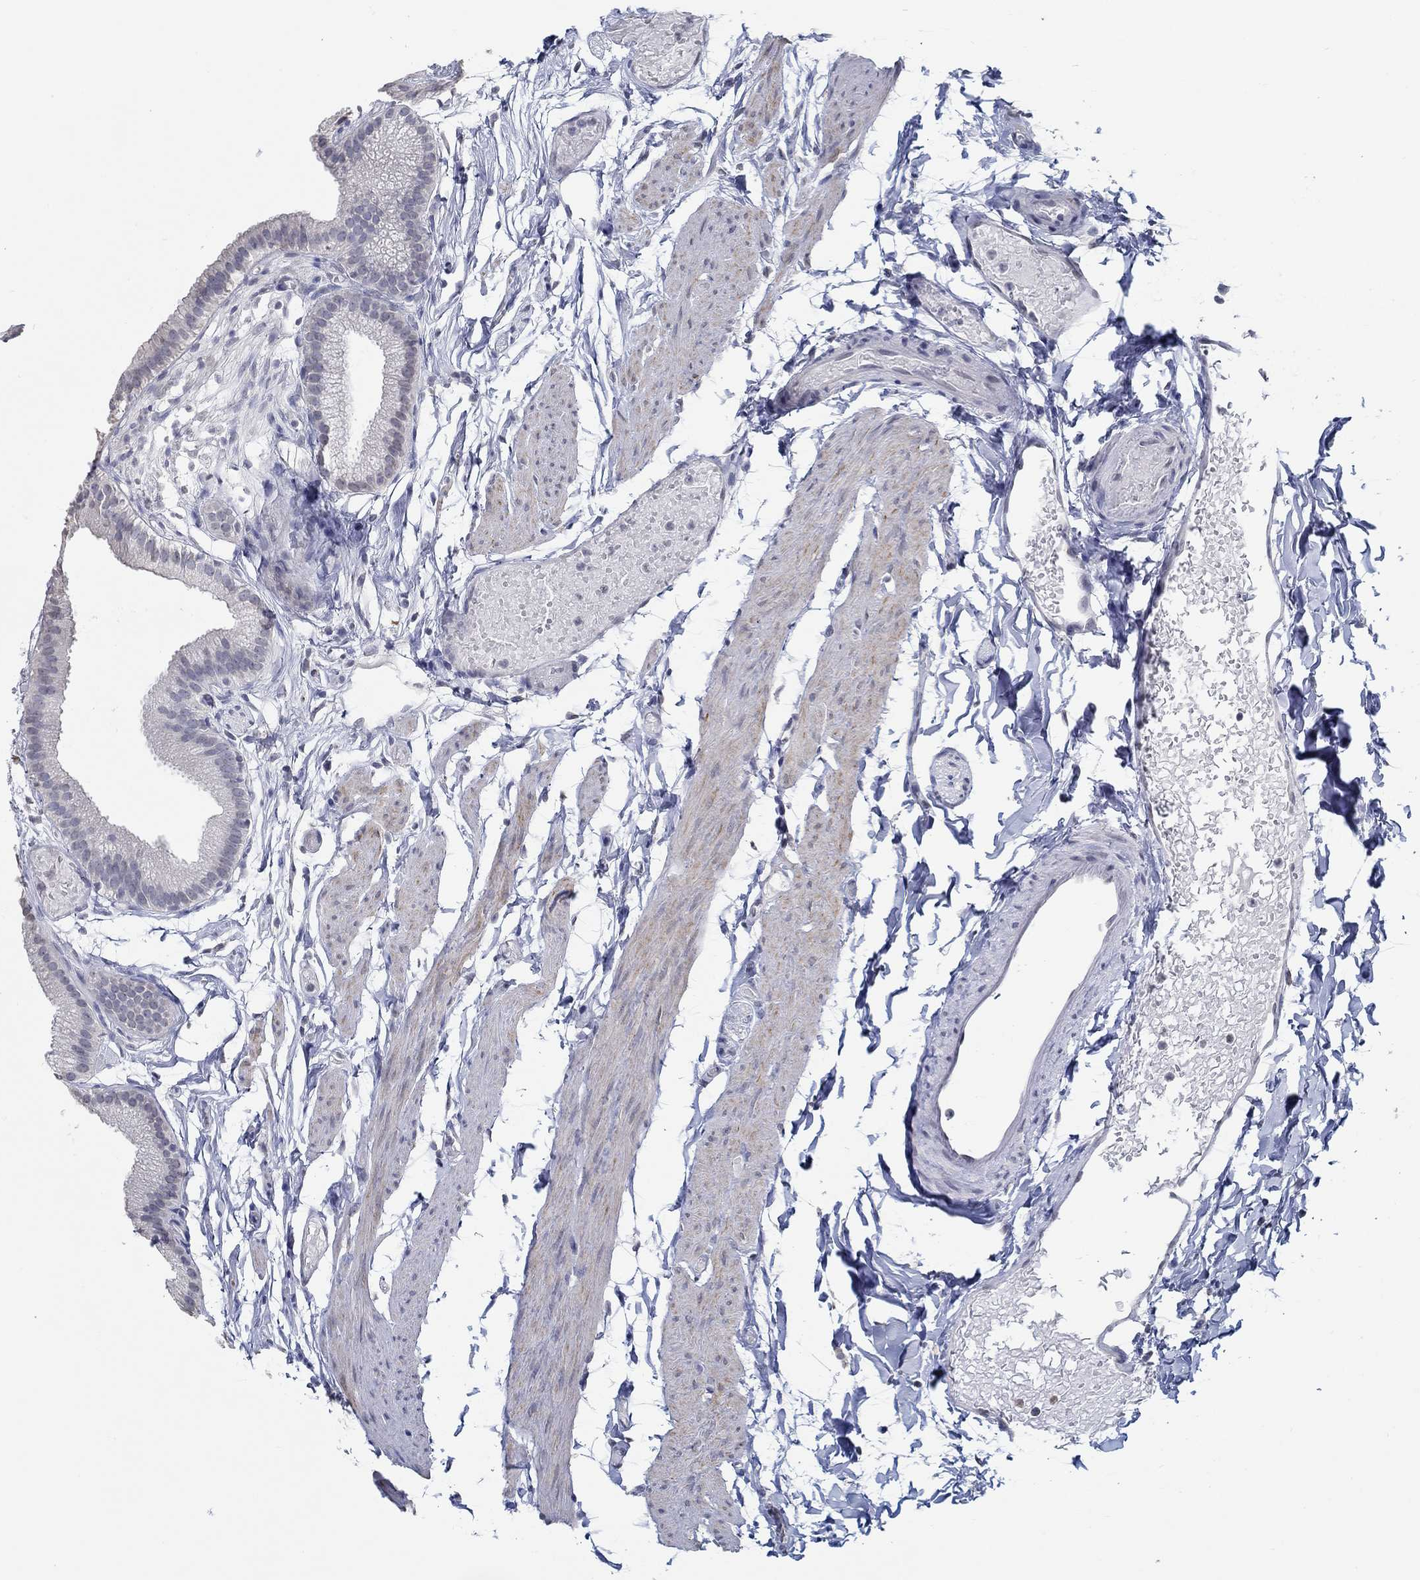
{"staining": {"intensity": "negative", "quantity": "none", "location": "none"}, "tissue": "gallbladder", "cell_type": "Glandular cells", "image_type": "normal", "snomed": [{"axis": "morphology", "description": "Normal tissue, NOS"}, {"axis": "topography", "description": "Gallbladder"}], "caption": "IHC image of benign human gallbladder stained for a protein (brown), which demonstrates no expression in glandular cells. Brightfield microscopy of immunohistochemistry (IHC) stained with DAB (brown) and hematoxylin (blue), captured at high magnification.", "gene": "NUP155", "patient": {"sex": "female", "age": 45}}